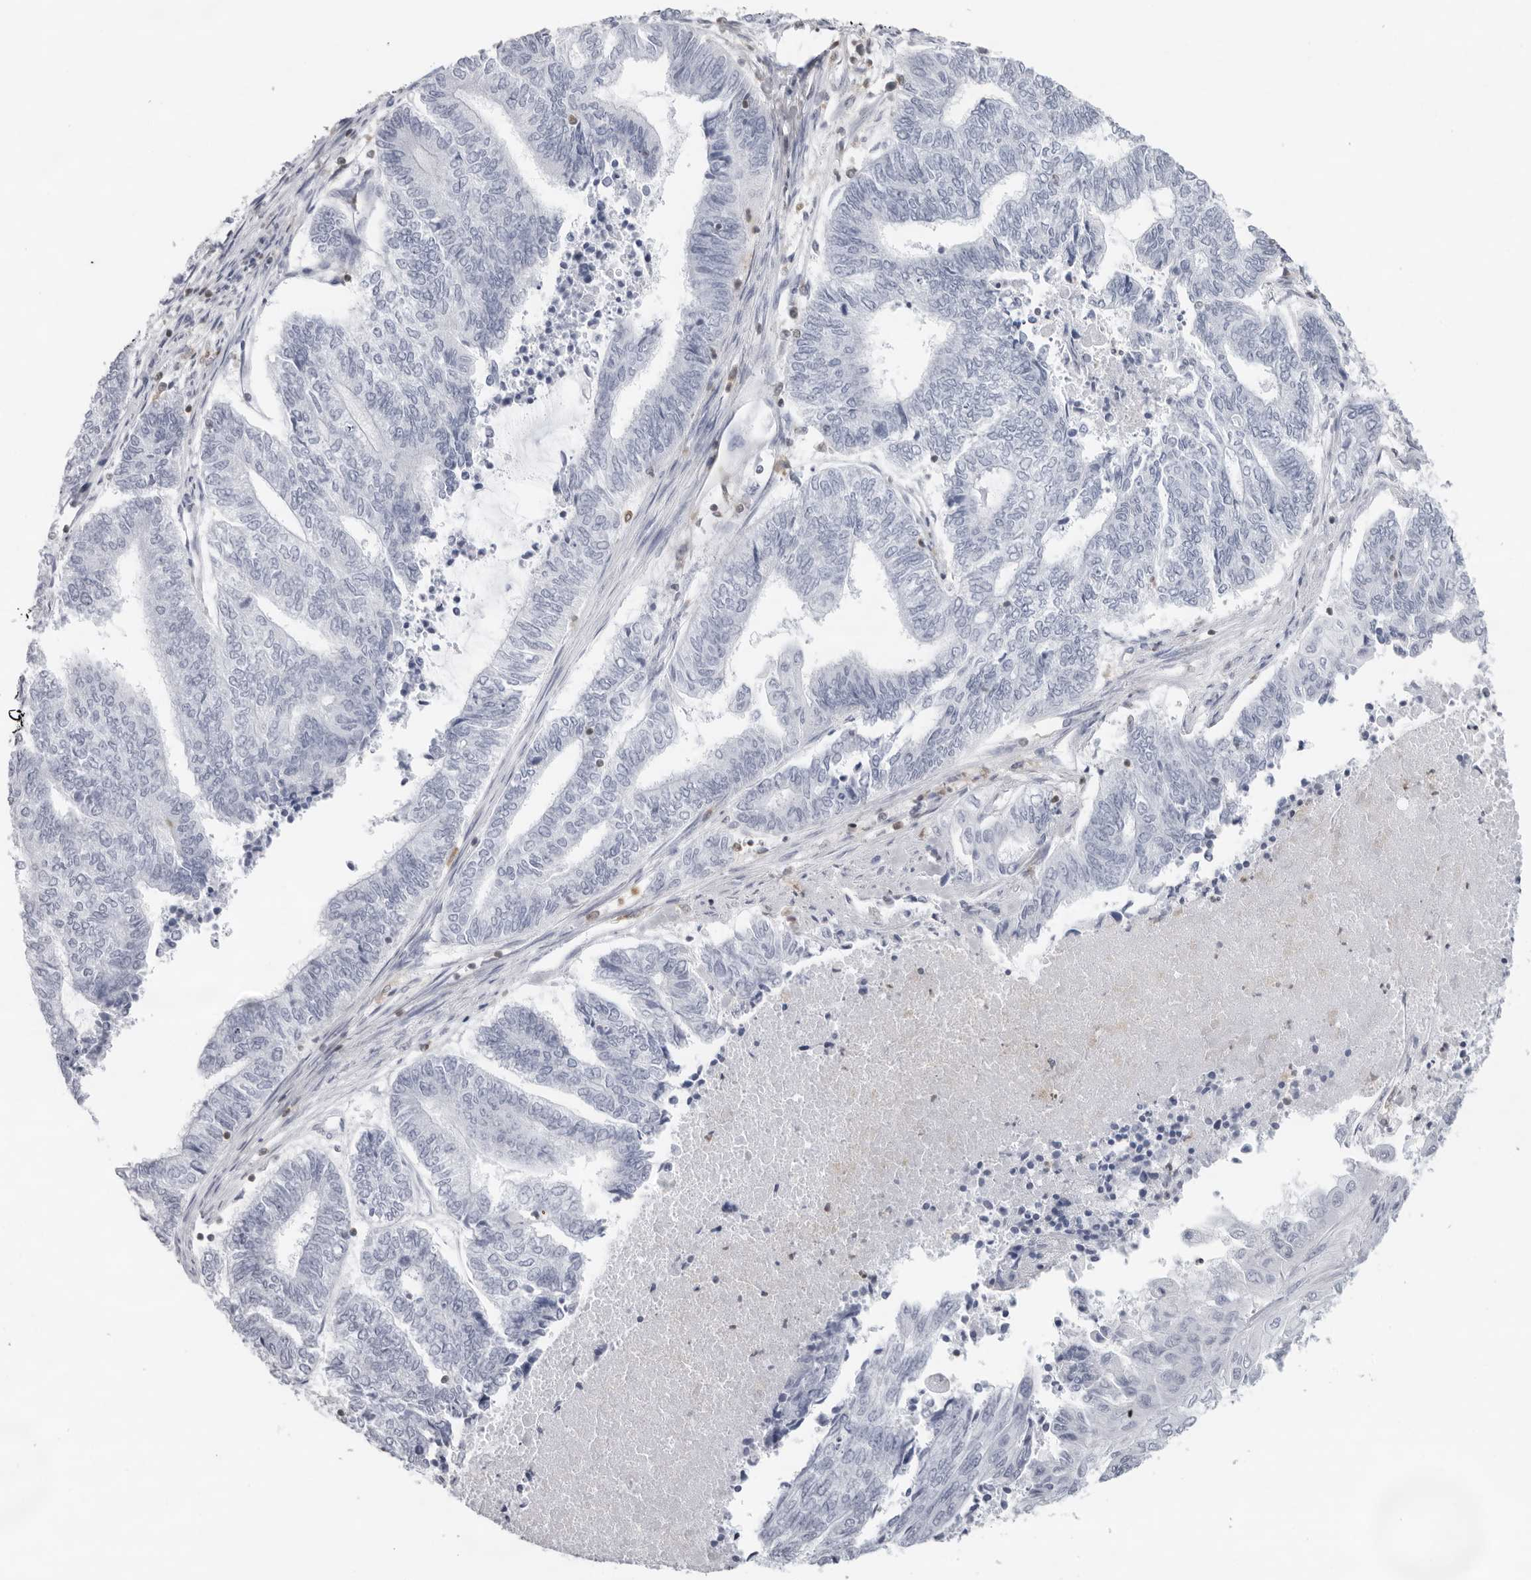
{"staining": {"intensity": "negative", "quantity": "none", "location": "none"}, "tissue": "endometrial cancer", "cell_type": "Tumor cells", "image_type": "cancer", "snomed": [{"axis": "morphology", "description": "Adenocarcinoma, NOS"}, {"axis": "topography", "description": "Uterus"}, {"axis": "topography", "description": "Endometrium"}], "caption": "This is a micrograph of immunohistochemistry staining of endometrial adenocarcinoma, which shows no positivity in tumor cells.", "gene": "FMNL1", "patient": {"sex": "female", "age": 70}}